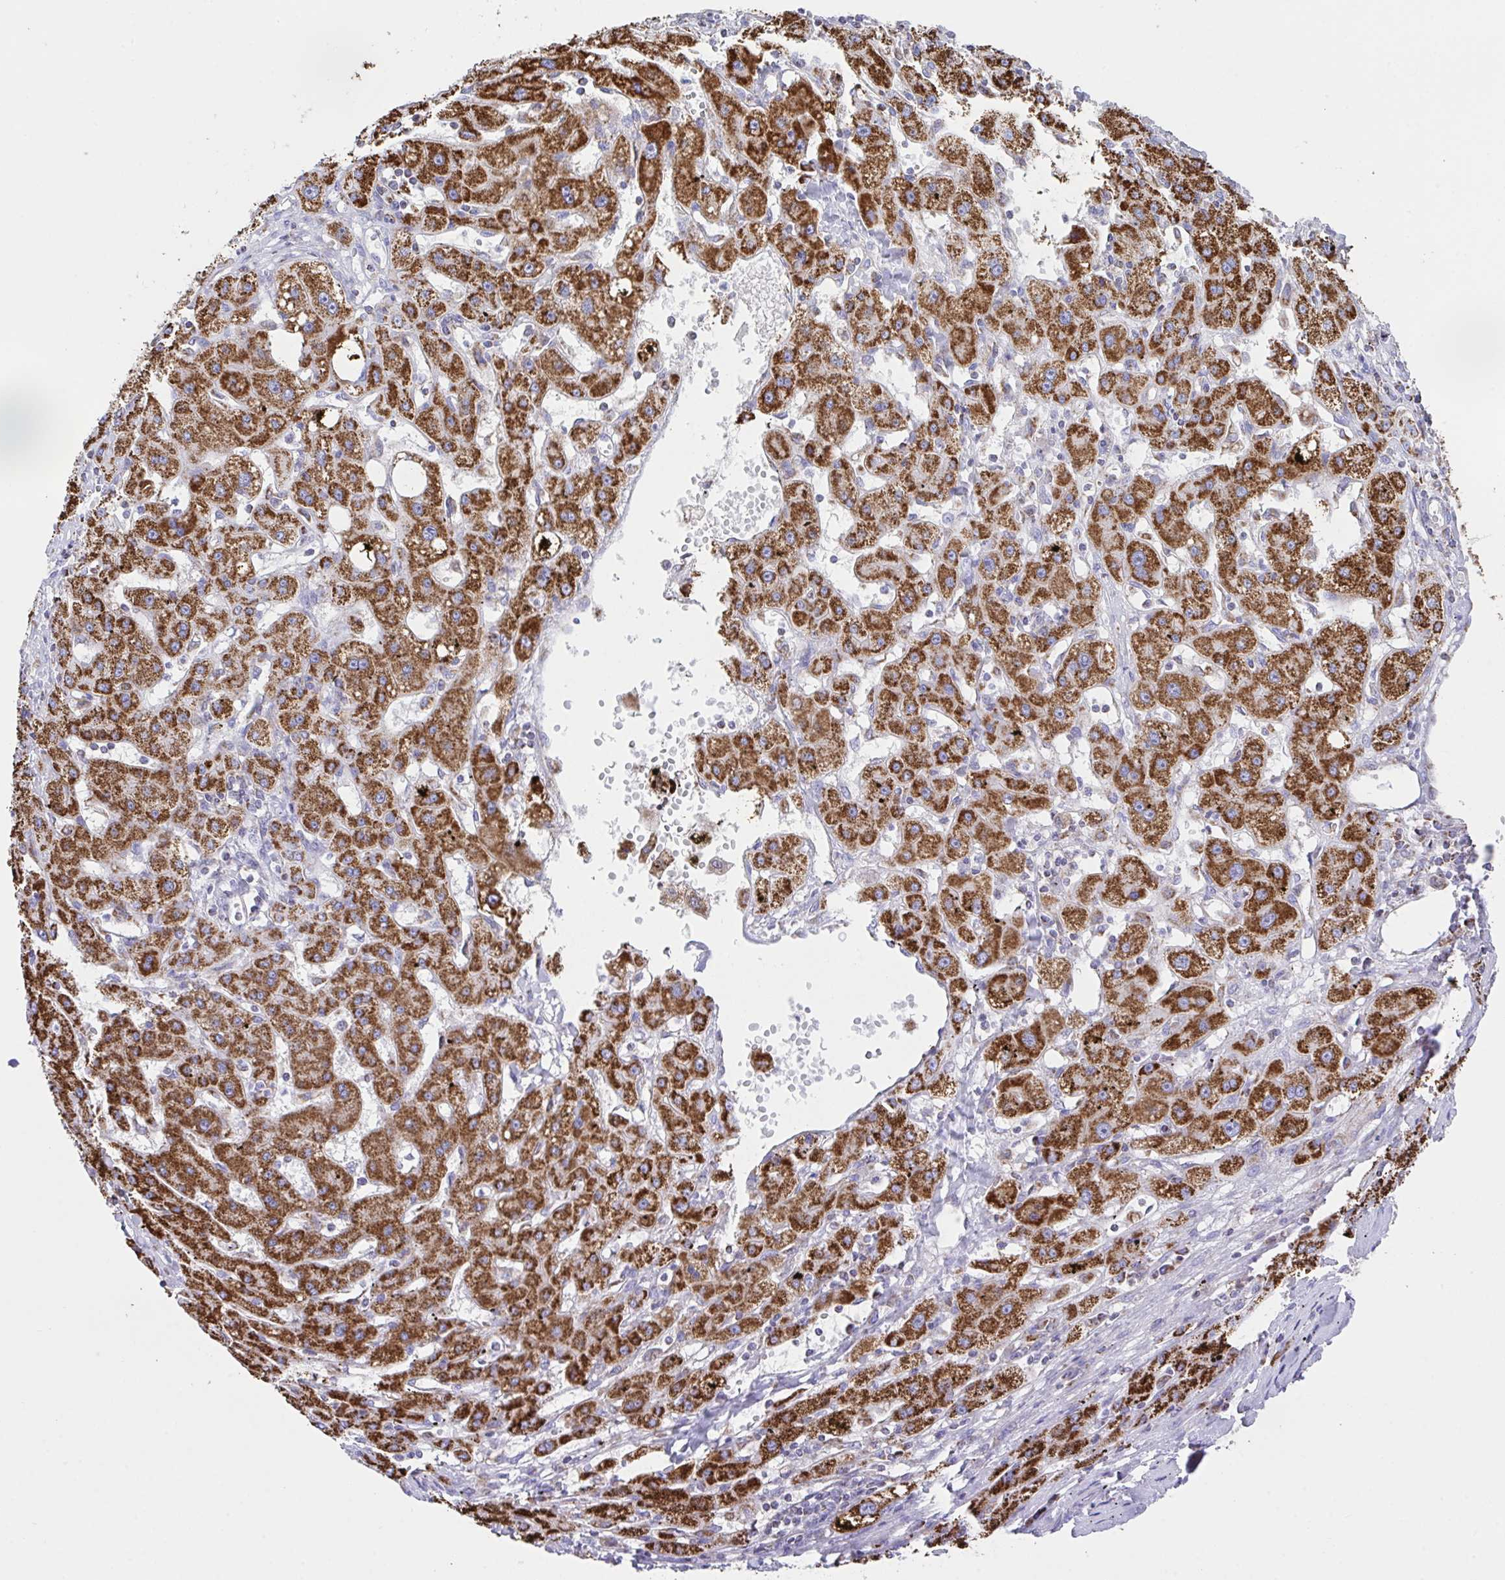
{"staining": {"intensity": "strong", "quantity": ">75%", "location": "cytoplasmic/membranous"}, "tissue": "liver cancer", "cell_type": "Tumor cells", "image_type": "cancer", "snomed": [{"axis": "morphology", "description": "Carcinoma, Hepatocellular, NOS"}, {"axis": "topography", "description": "Liver"}], "caption": "Protein expression analysis of liver cancer demonstrates strong cytoplasmic/membranous positivity in approximately >75% of tumor cells.", "gene": "PCMTD2", "patient": {"sex": "male", "age": 72}}